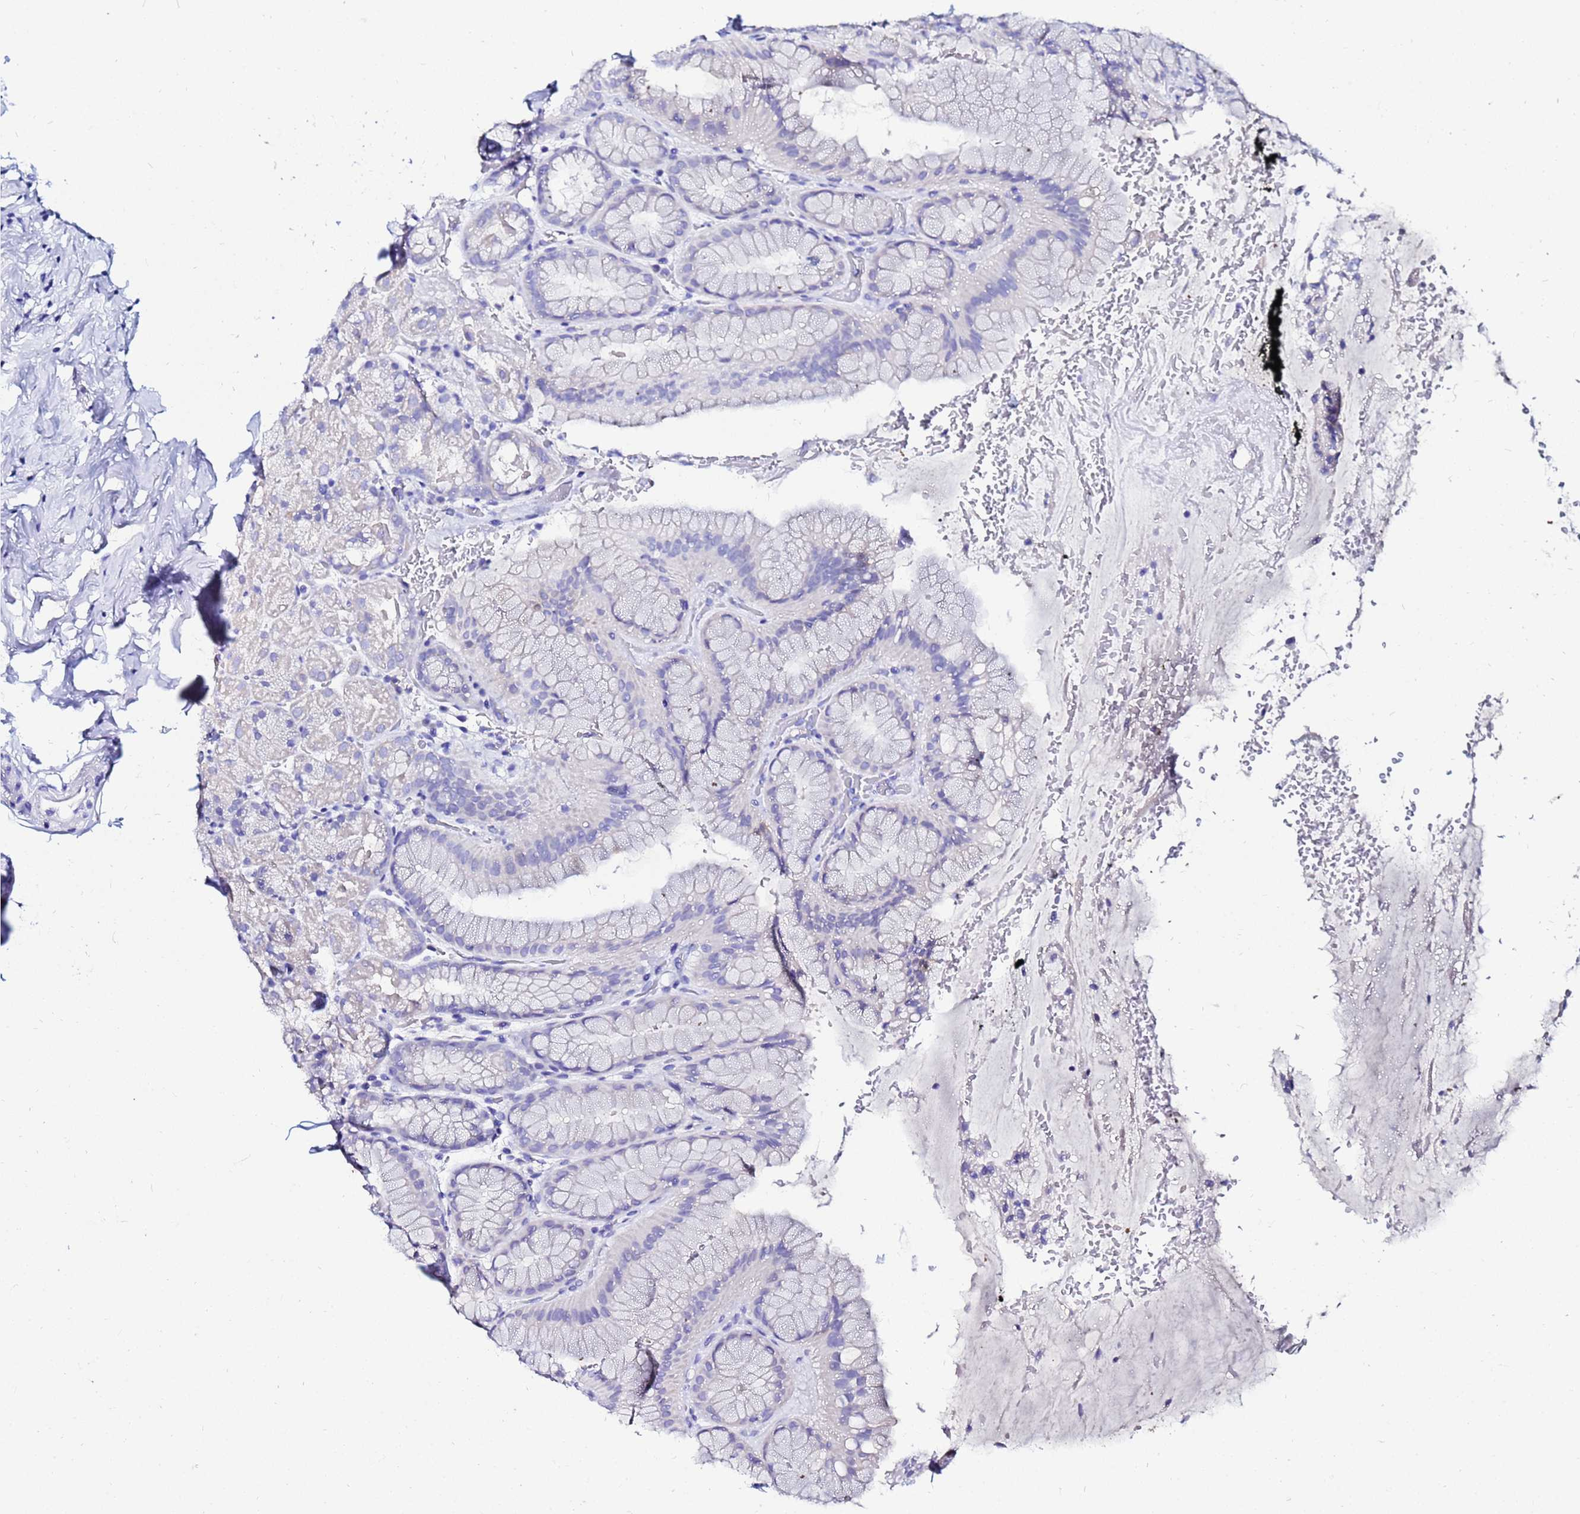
{"staining": {"intensity": "negative", "quantity": "none", "location": "none"}, "tissue": "stomach", "cell_type": "Glandular cells", "image_type": "normal", "snomed": [{"axis": "morphology", "description": "Normal tissue, NOS"}, {"axis": "topography", "description": "Stomach, upper"}, {"axis": "topography", "description": "Stomach, lower"}], "caption": "This histopathology image is of normal stomach stained with immunohistochemistry to label a protein in brown with the nuclei are counter-stained blue. There is no positivity in glandular cells.", "gene": "PPP1R14C", "patient": {"sex": "male", "age": 67}}